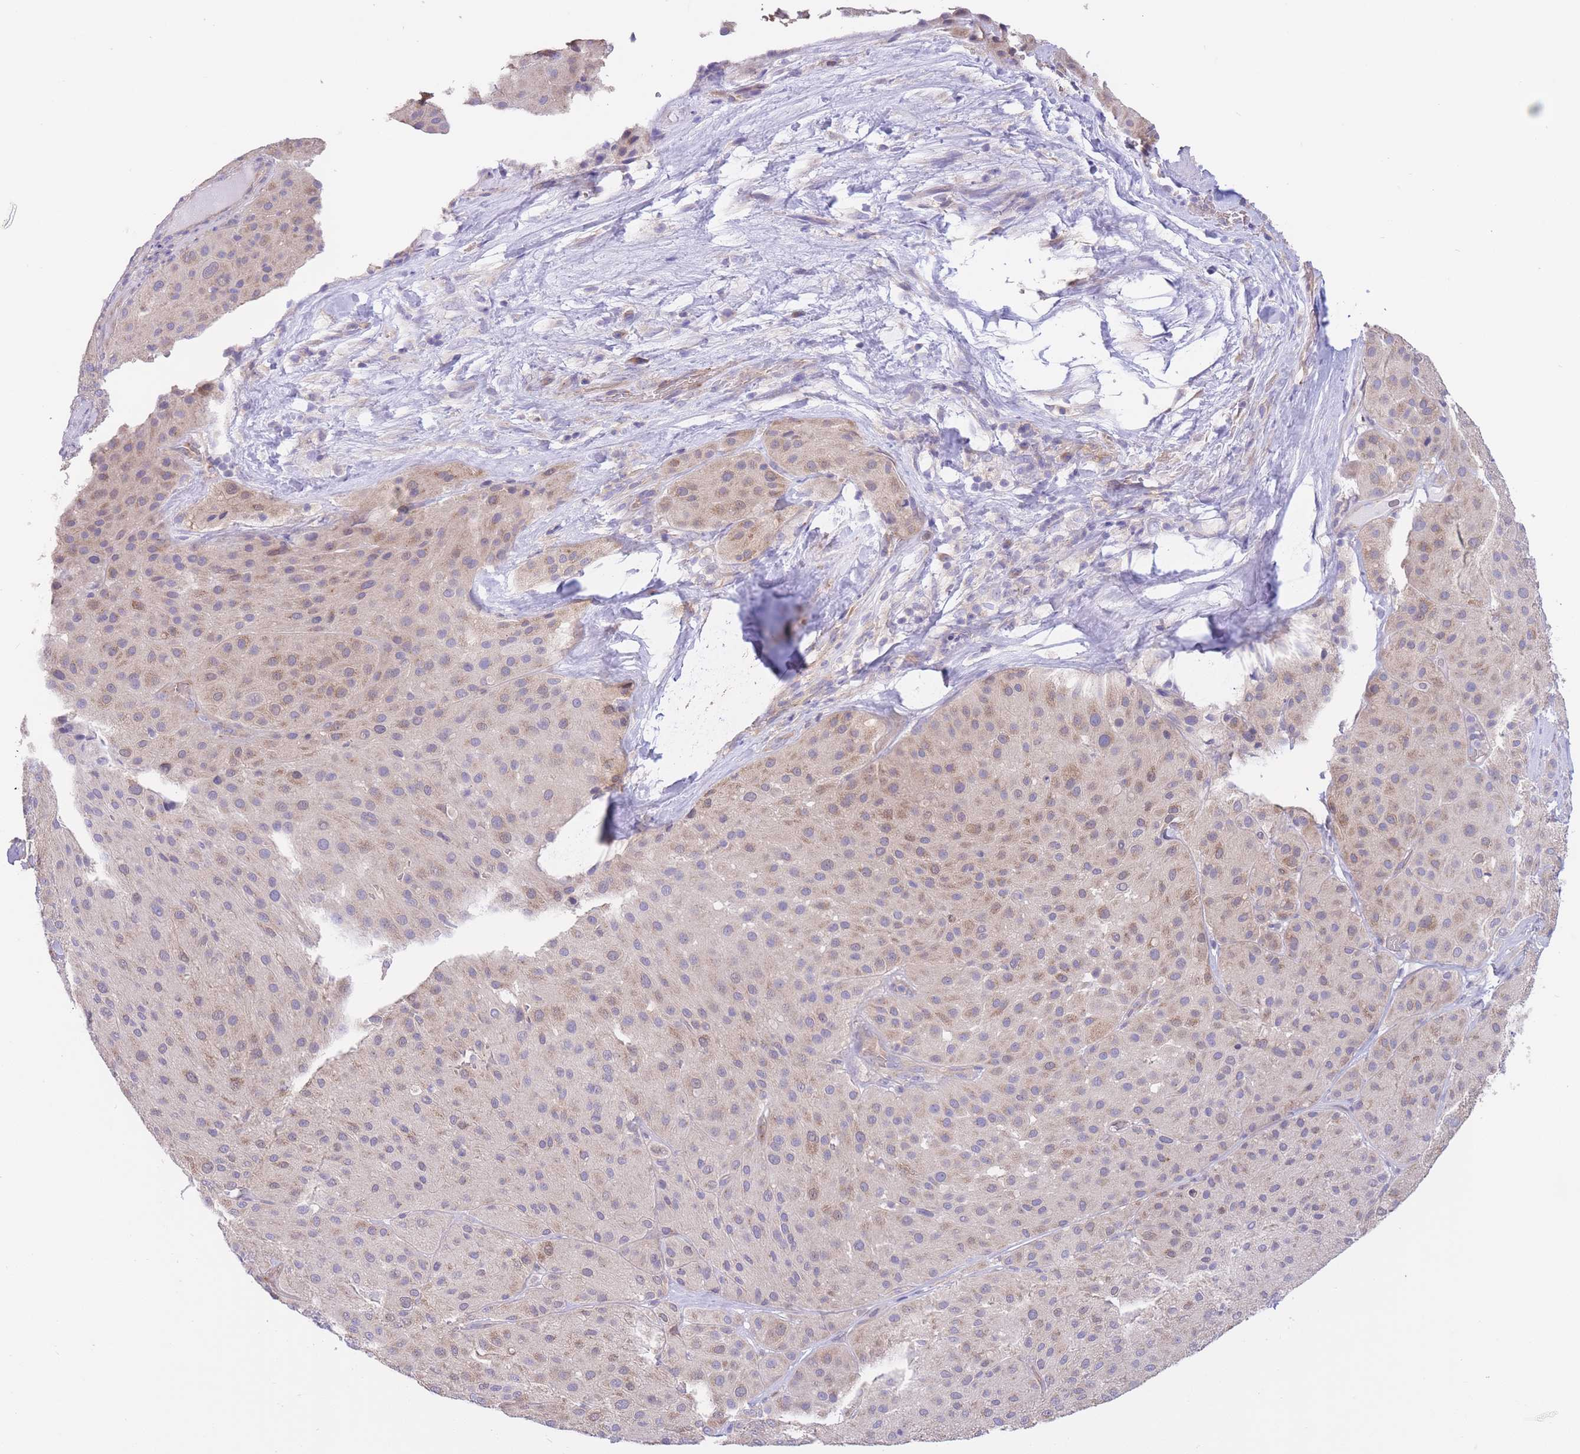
{"staining": {"intensity": "moderate", "quantity": "<25%", "location": "cytoplasmic/membranous"}, "tissue": "melanoma", "cell_type": "Tumor cells", "image_type": "cancer", "snomed": [{"axis": "morphology", "description": "Malignant melanoma, Metastatic site"}, {"axis": "topography", "description": "Smooth muscle"}], "caption": "About <25% of tumor cells in human melanoma demonstrate moderate cytoplasmic/membranous protein staining as visualized by brown immunohistochemical staining.", "gene": "ALS2CL", "patient": {"sex": "male", "age": 41}}